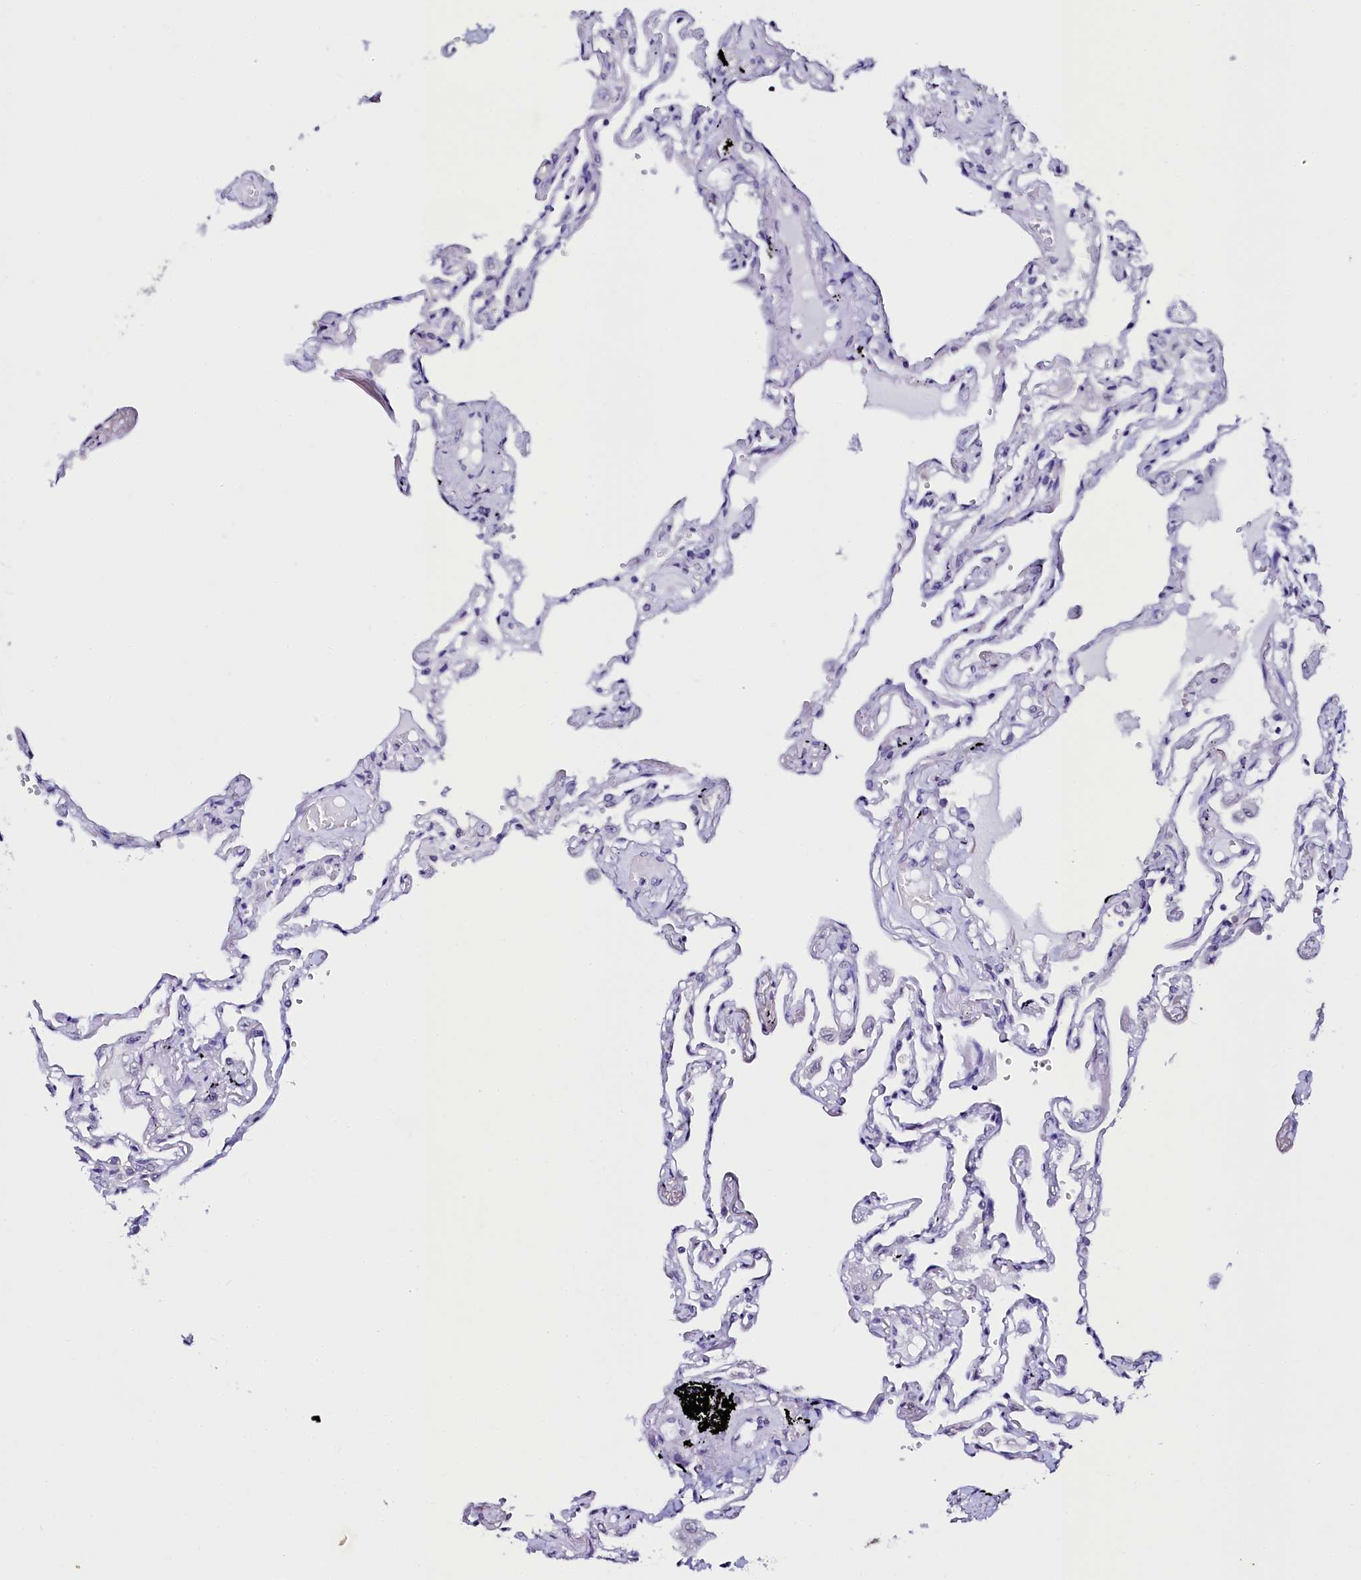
{"staining": {"intensity": "negative", "quantity": "none", "location": "none"}, "tissue": "lung", "cell_type": "Alveolar cells", "image_type": "normal", "snomed": [{"axis": "morphology", "description": "Normal tissue, NOS"}, {"axis": "topography", "description": "Lung"}], "caption": "Immunohistochemistry (IHC) photomicrograph of normal lung: human lung stained with DAB (3,3'-diaminobenzidine) shows no significant protein positivity in alveolar cells. (DAB (3,3'-diaminobenzidine) immunohistochemistry (IHC), high magnification).", "gene": "SORD", "patient": {"sex": "female", "age": 67}}